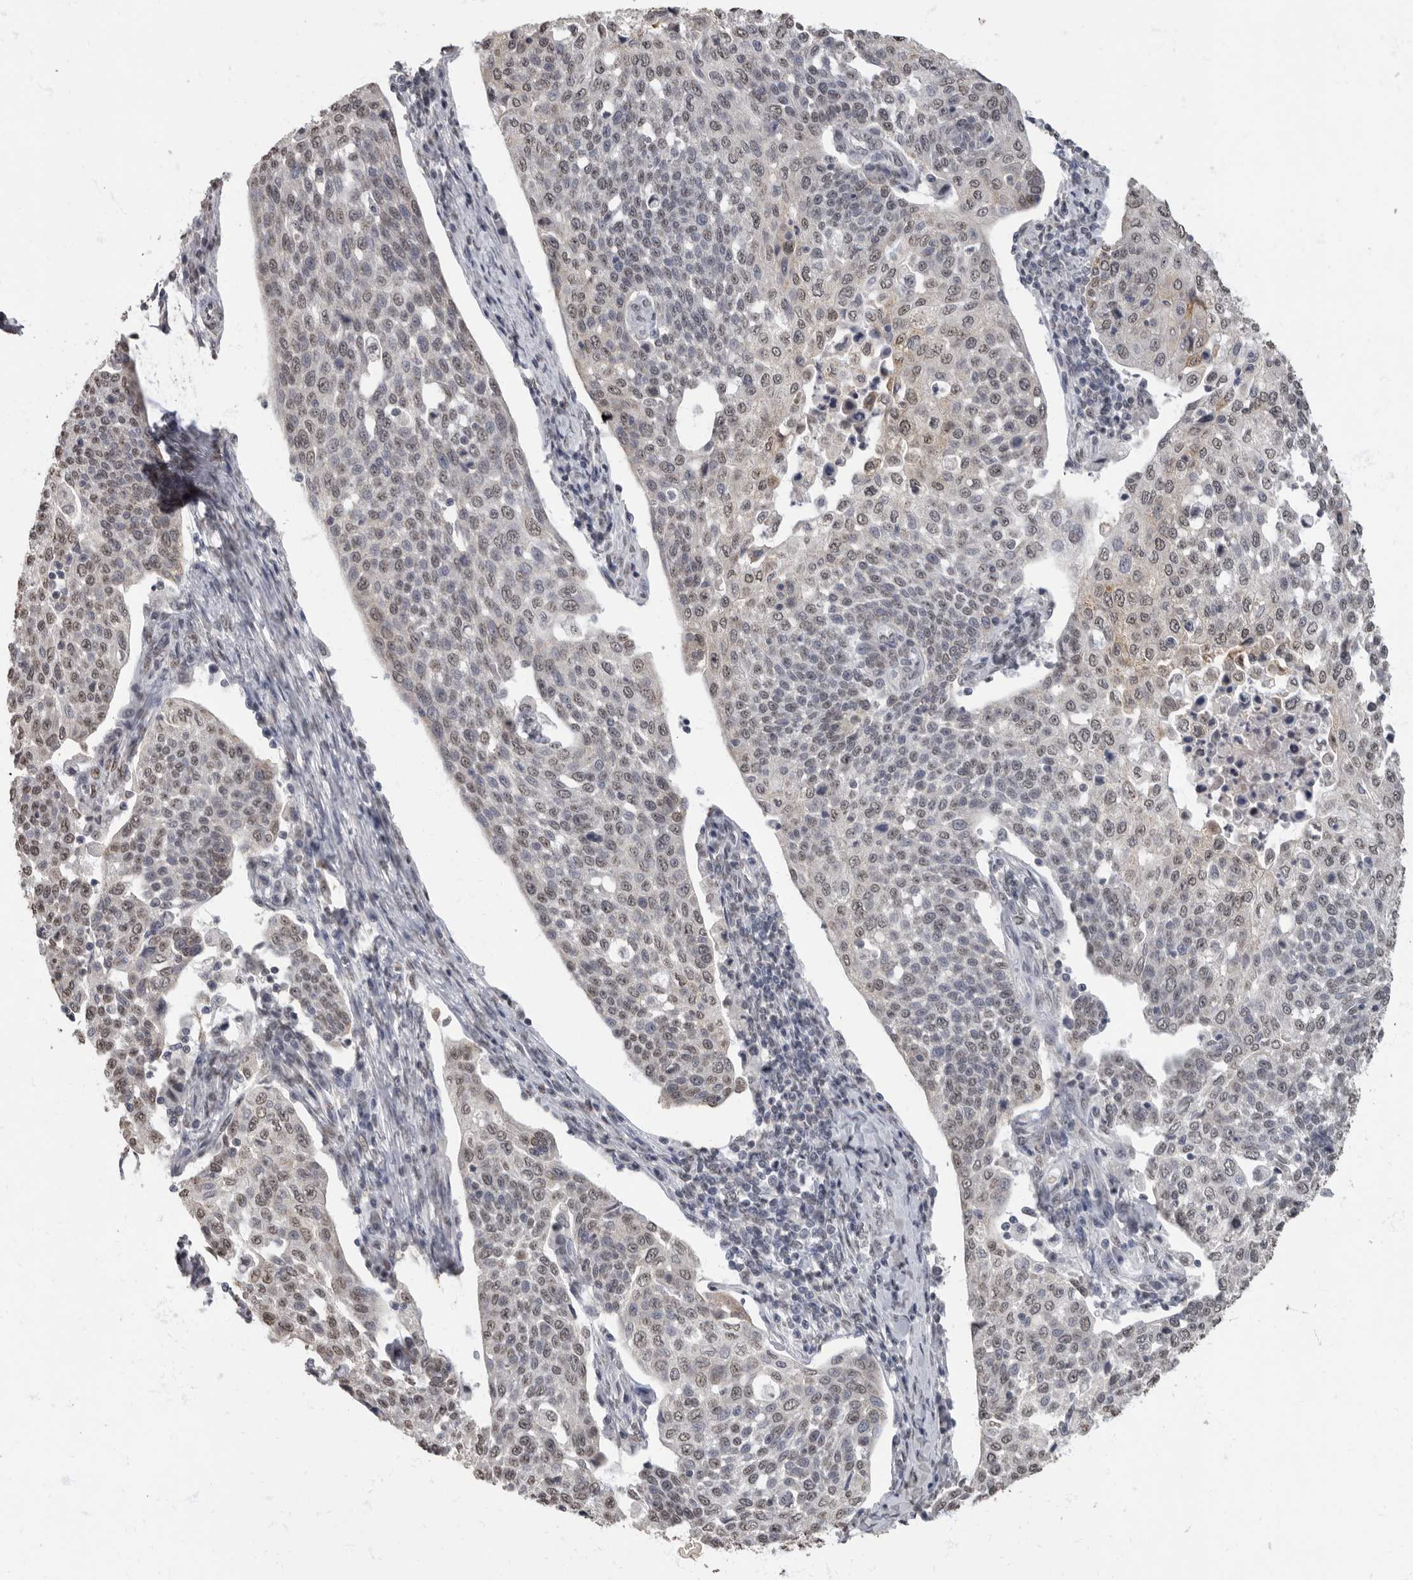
{"staining": {"intensity": "weak", "quantity": "25%-75%", "location": "nuclear"}, "tissue": "cervical cancer", "cell_type": "Tumor cells", "image_type": "cancer", "snomed": [{"axis": "morphology", "description": "Squamous cell carcinoma, NOS"}, {"axis": "topography", "description": "Cervix"}], "caption": "Human cervical cancer (squamous cell carcinoma) stained with a protein marker shows weak staining in tumor cells.", "gene": "NBL1", "patient": {"sex": "female", "age": 34}}